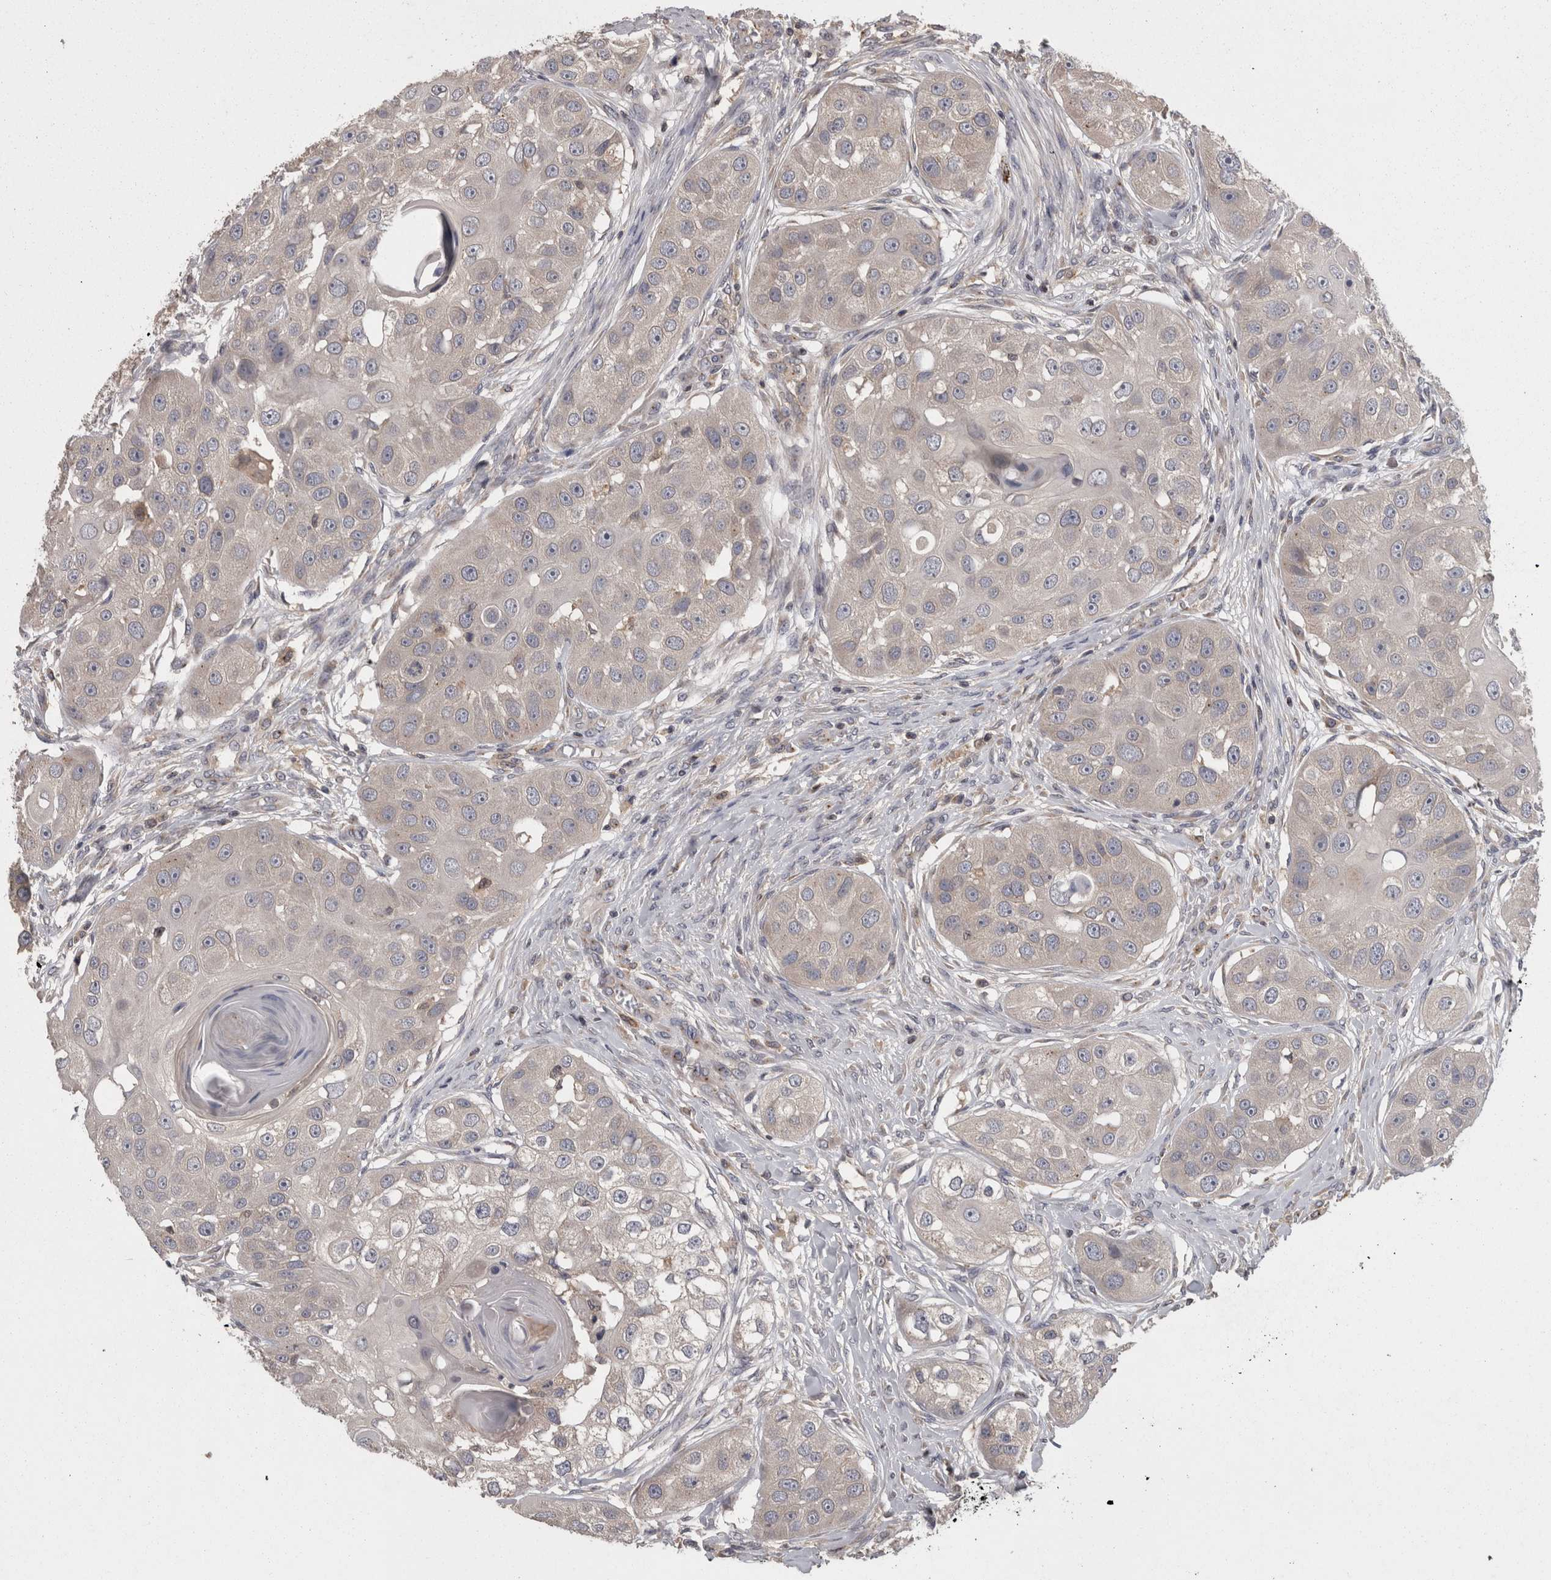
{"staining": {"intensity": "negative", "quantity": "none", "location": "none"}, "tissue": "head and neck cancer", "cell_type": "Tumor cells", "image_type": "cancer", "snomed": [{"axis": "morphology", "description": "Normal tissue, NOS"}, {"axis": "morphology", "description": "Squamous cell carcinoma, NOS"}, {"axis": "topography", "description": "Skeletal muscle"}, {"axis": "topography", "description": "Head-Neck"}], "caption": "Immunohistochemistry (IHC) of squamous cell carcinoma (head and neck) displays no expression in tumor cells.", "gene": "PCM1", "patient": {"sex": "male", "age": 51}}